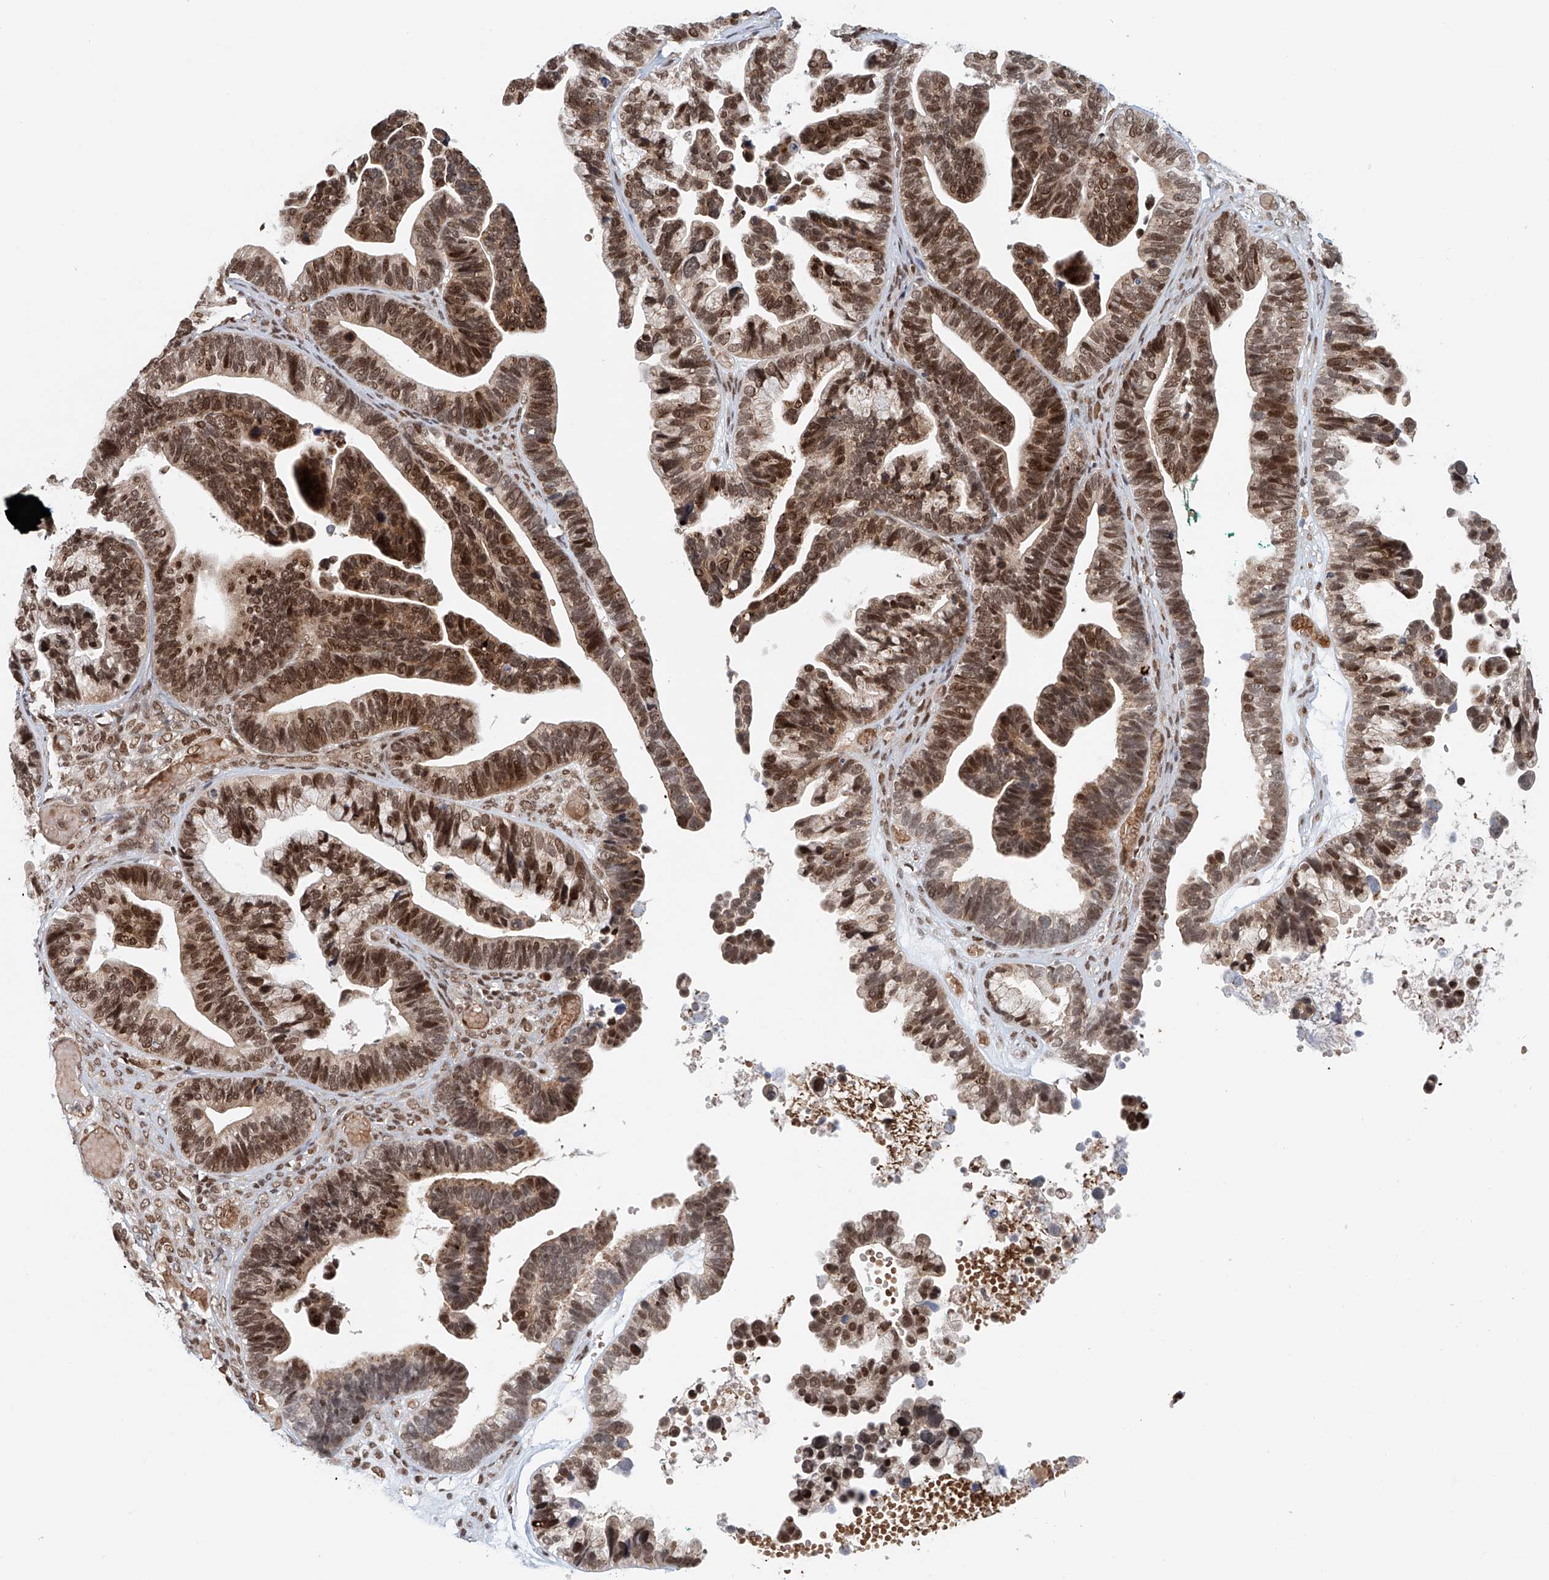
{"staining": {"intensity": "strong", "quantity": ">75%", "location": "cytoplasmic/membranous,nuclear"}, "tissue": "ovarian cancer", "cell_type": "Tumor cells", "image_type": "cancer", "snomed": [{"axis": "morphology", "description": "Cystadenocarcinoma, serous, NOS"}, {"axis": "topography", "description": "Ovary"}], "caption": "DAB (3,3'-diaminobenzidine) immunohistochemical staining of ovarian serous cystadenocarcinoma displays strong cytoplasmic/membranous and nuclear protein staining in approximately >75% of tumor cells.", "gene": "ZNF470", "patient": {"sex": "female", "age": 56}}